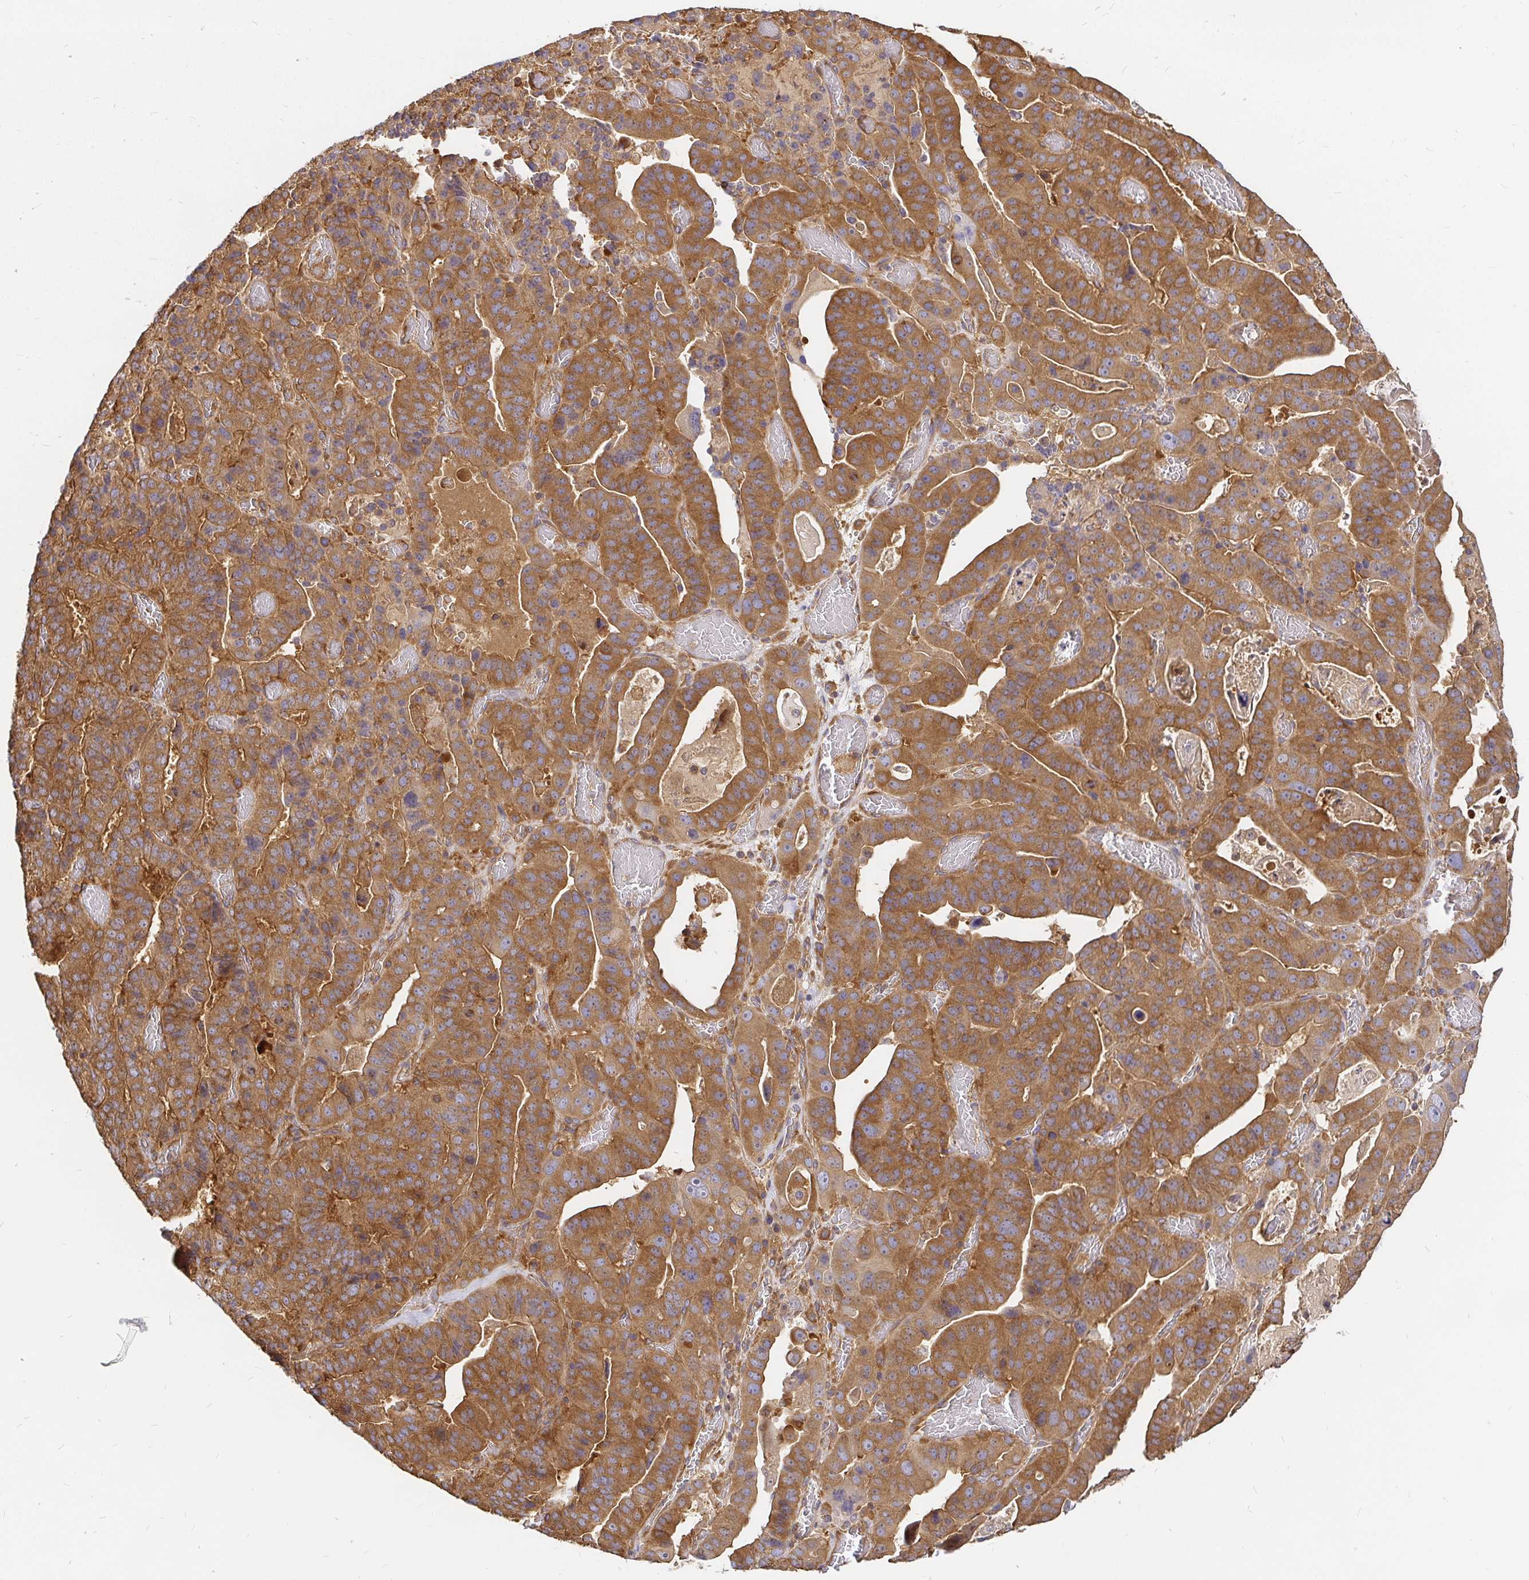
{"staining": {"intensity": "moderate", "quantity": ">75%", "location": "cytoplasmic/membranous"}, "tissue": "stomach cancer", "cell_type": "Tumor cells", "image_type": "cancer", "snomed": [{"axis": "morphology", "description": "Adenocarcinoma, NOS"}, {"axis": "topography", "description": "Stomach"}], "caption": "An image of human adenocarcinoma (stomach) stained for a protein displays moderate cytoplasmic/membranous brown staining in tumor cells.", "gene": "KIF5B", "patient": {"sex": "male", "age": 48}}